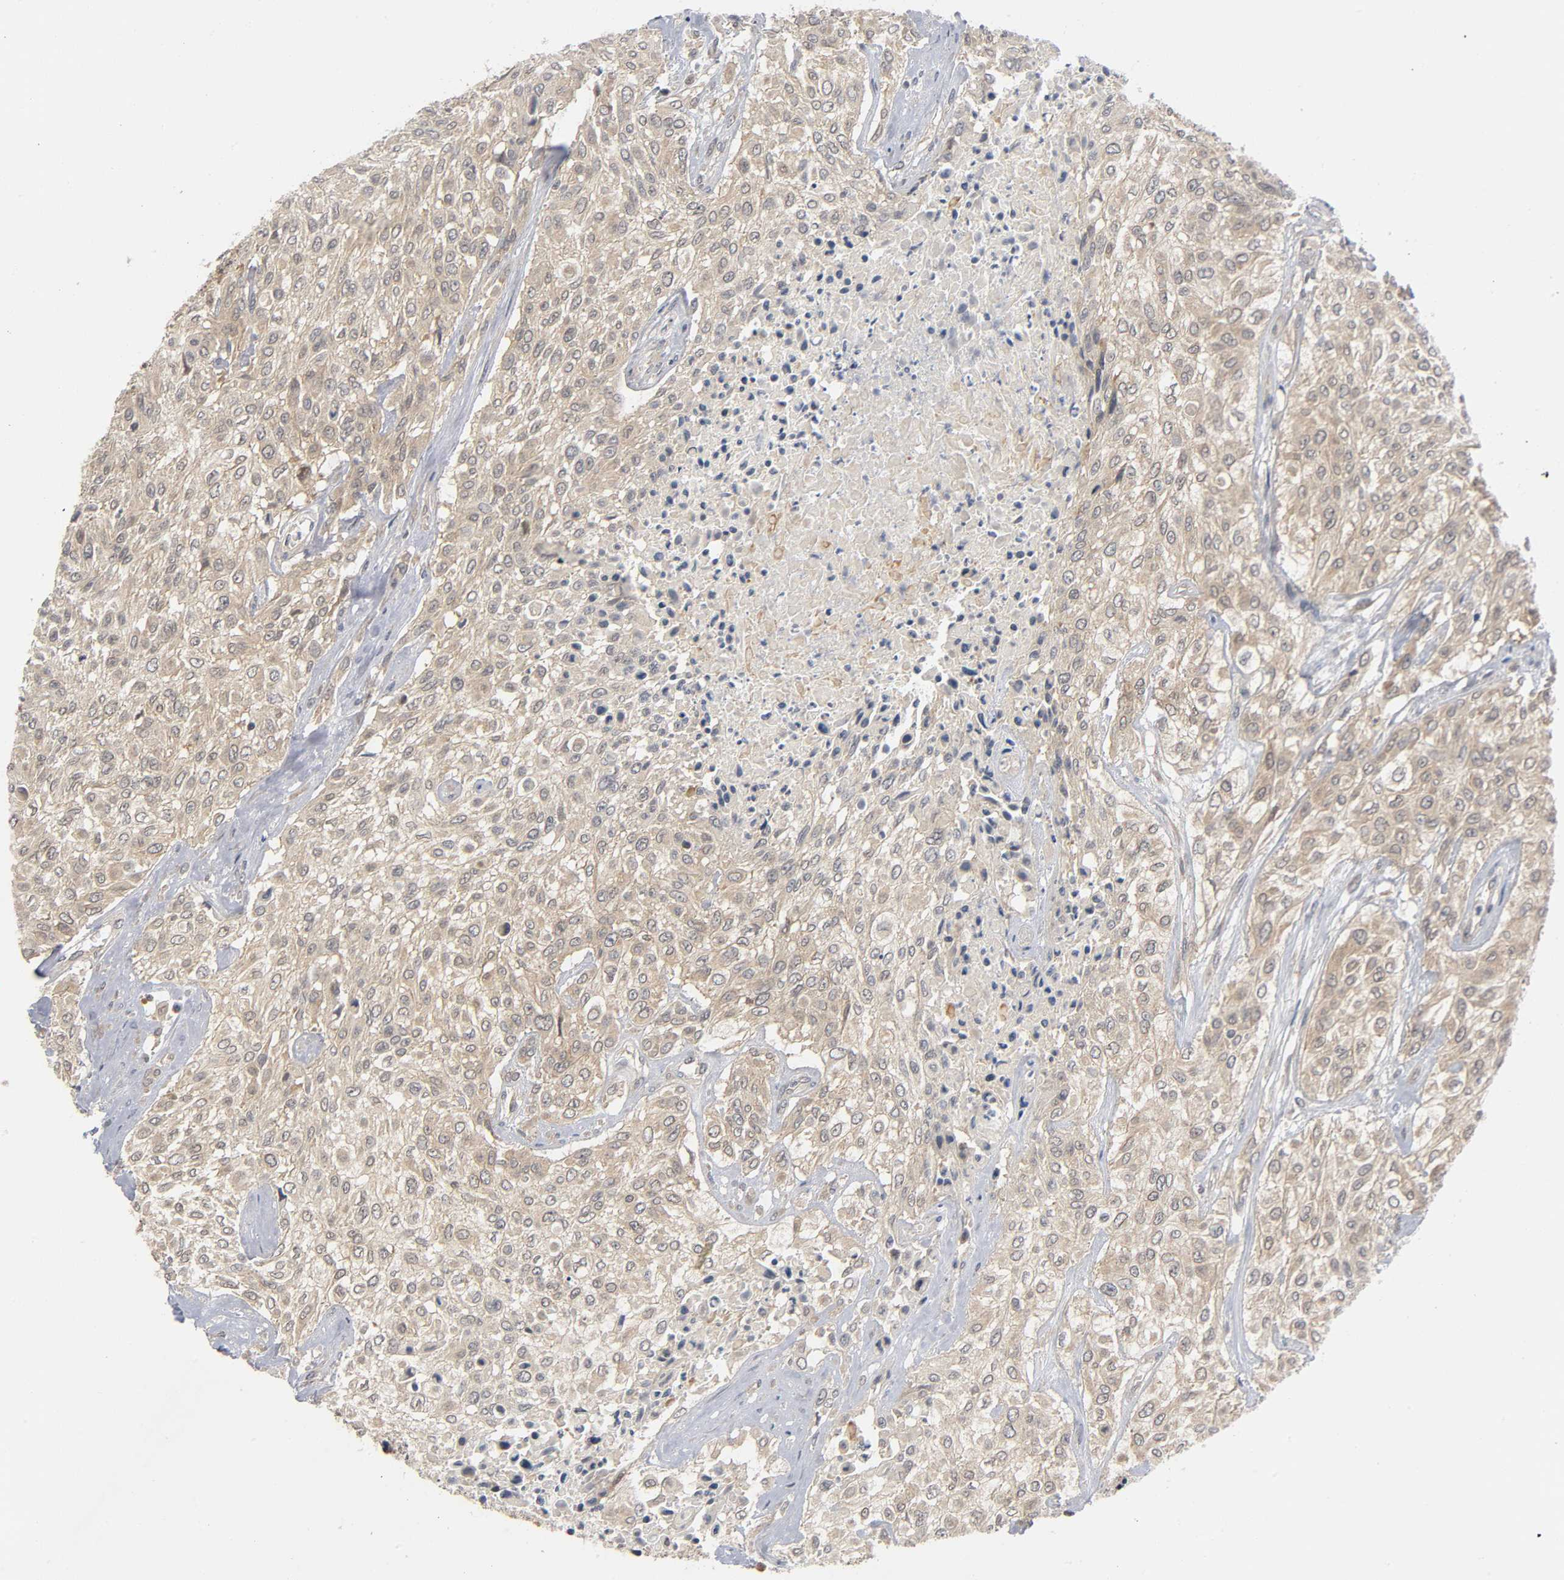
{"staining": {"intensity": "moderate", "quantity": ">75%", "location": "cytoplasmic/membranous"}, "tissue": "urothelial cancer", "cell_type": "Tumor cells", "image_type": "cancer", "snomed": [{"axis": "morphology", "description": "Urothelial carcinoma, High grade"}, {"axis": "topography", "description": "Urinary bladder"}], "caption": "A micrograph of urothelial carcinoma (high-grade) stained for a protein reveals moderate cytoplasmic/membranous brown staining in tumor cells.", "gene": "MAPK8", "patient": {"sex": "male", "age": 57}}